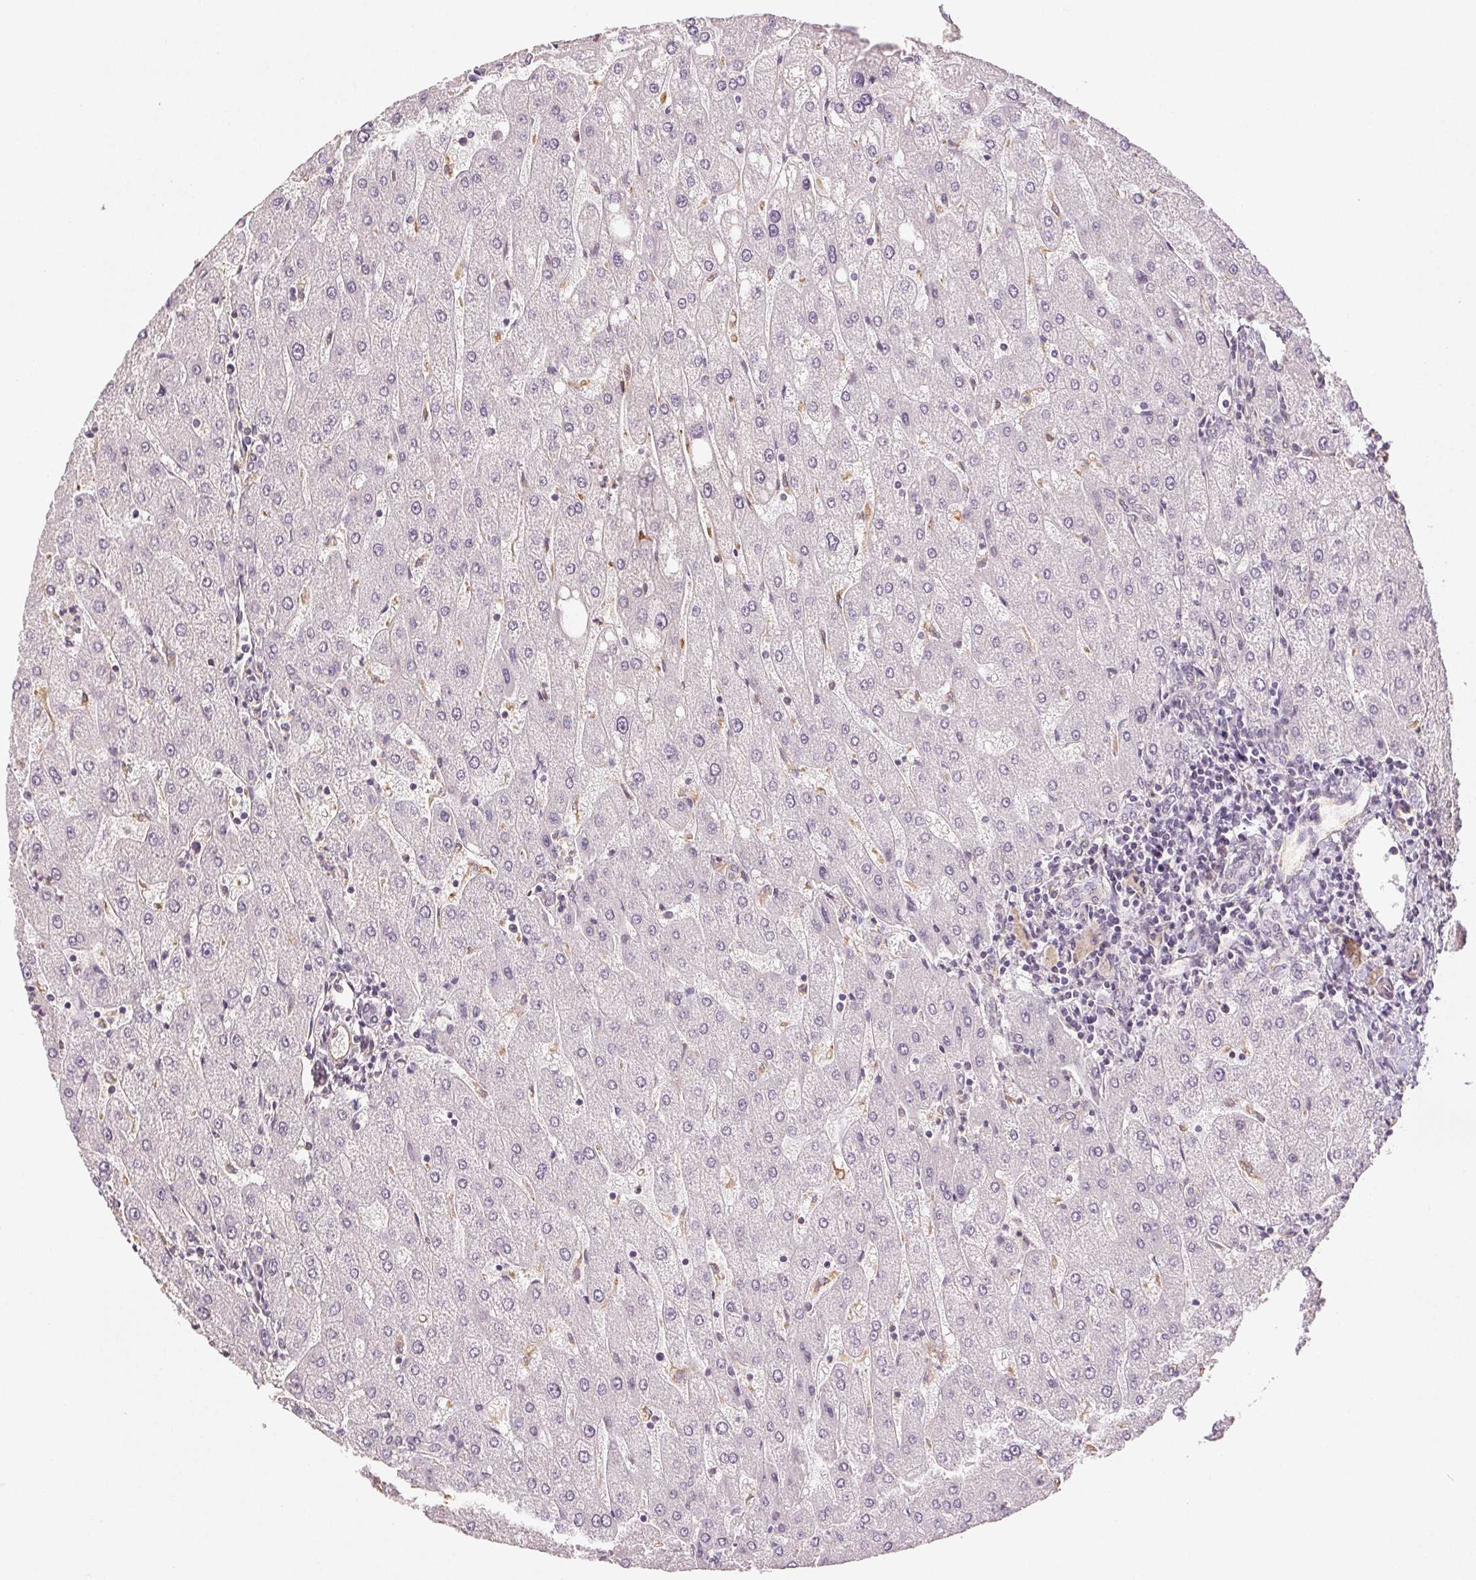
{"staining": {"intensity": "negative", "quantity": "none", "location": "none"}, "tissue": "liver", "cell_type": "Cholangiocytes", "image_type": "normal", "snomed": [{"axis": "morphology", "description": "Normal tissue, NOS"}, {"axis": "topography", "description": "Liver"}], "caption": "Liver was stained to show a protein in brown. There is no significant positivity in cholangiocytes. Brightfield microscopy of immunohistochemistry stained with DAB (brown) and hematoxylin (blue), captured at high magnification.", "gene": "COL7A1", "patient": {"sex": "male", "age": 67}}